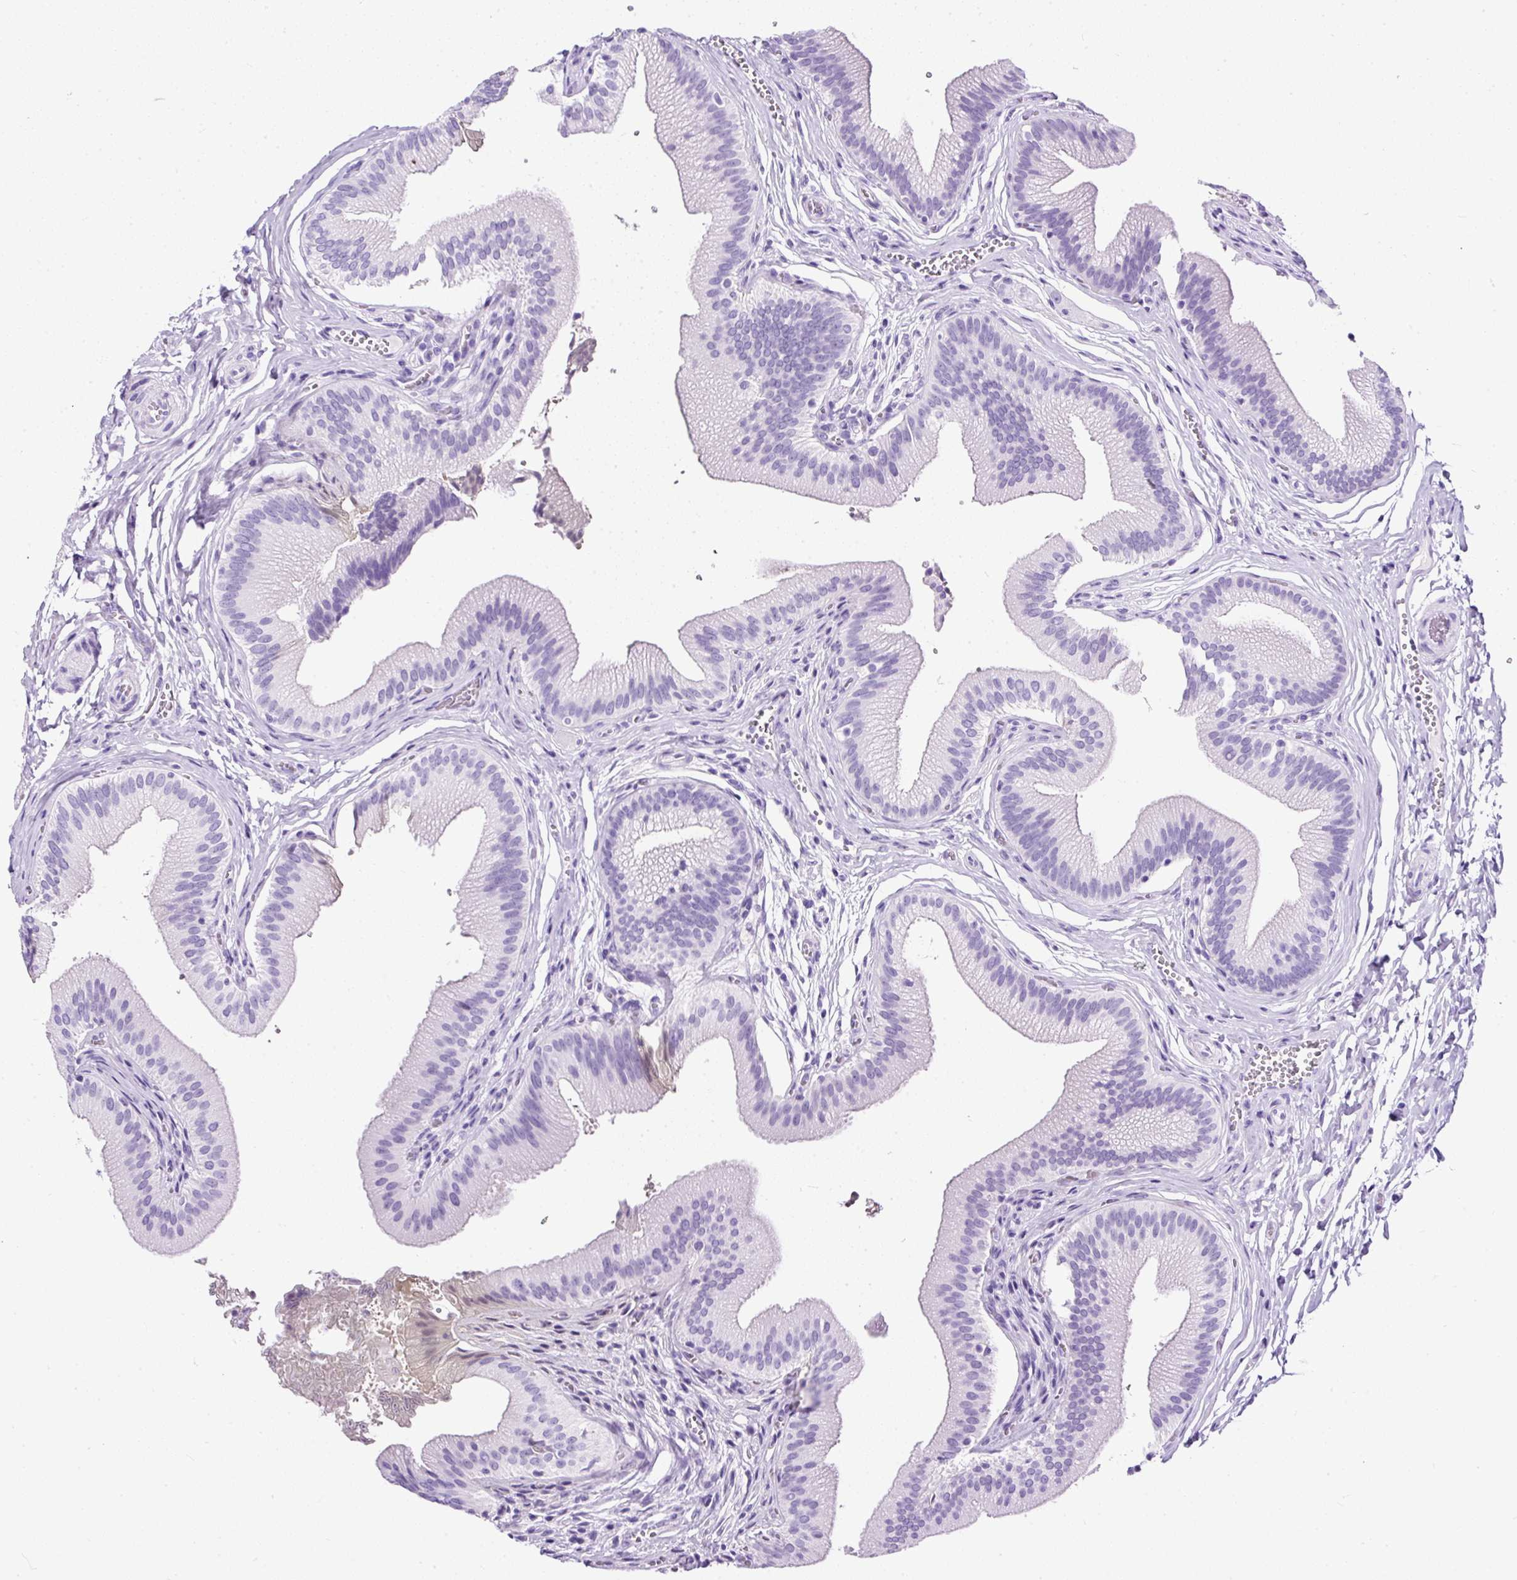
{"staining": {"intensity": "negative", "quantity": "none", "location": "none"}, "tissue": "gallbladder", "cell_type": "Glandular cells", "image_type": "normal", "snomed": [{"axis": "morphology", "description": "Normal tissue, NOS"}, {"axis": "topography", "description": "Gallbladder"}], "caption": "An immunohistochemistry image of normal gallbladder is shown. There is no staining in glandular cells of gallbladder. (Immunohistochemistry, brightfield microscopy, high magnification).", "gene": "NTS", "patient": {"sex": "male", "age": 17}}